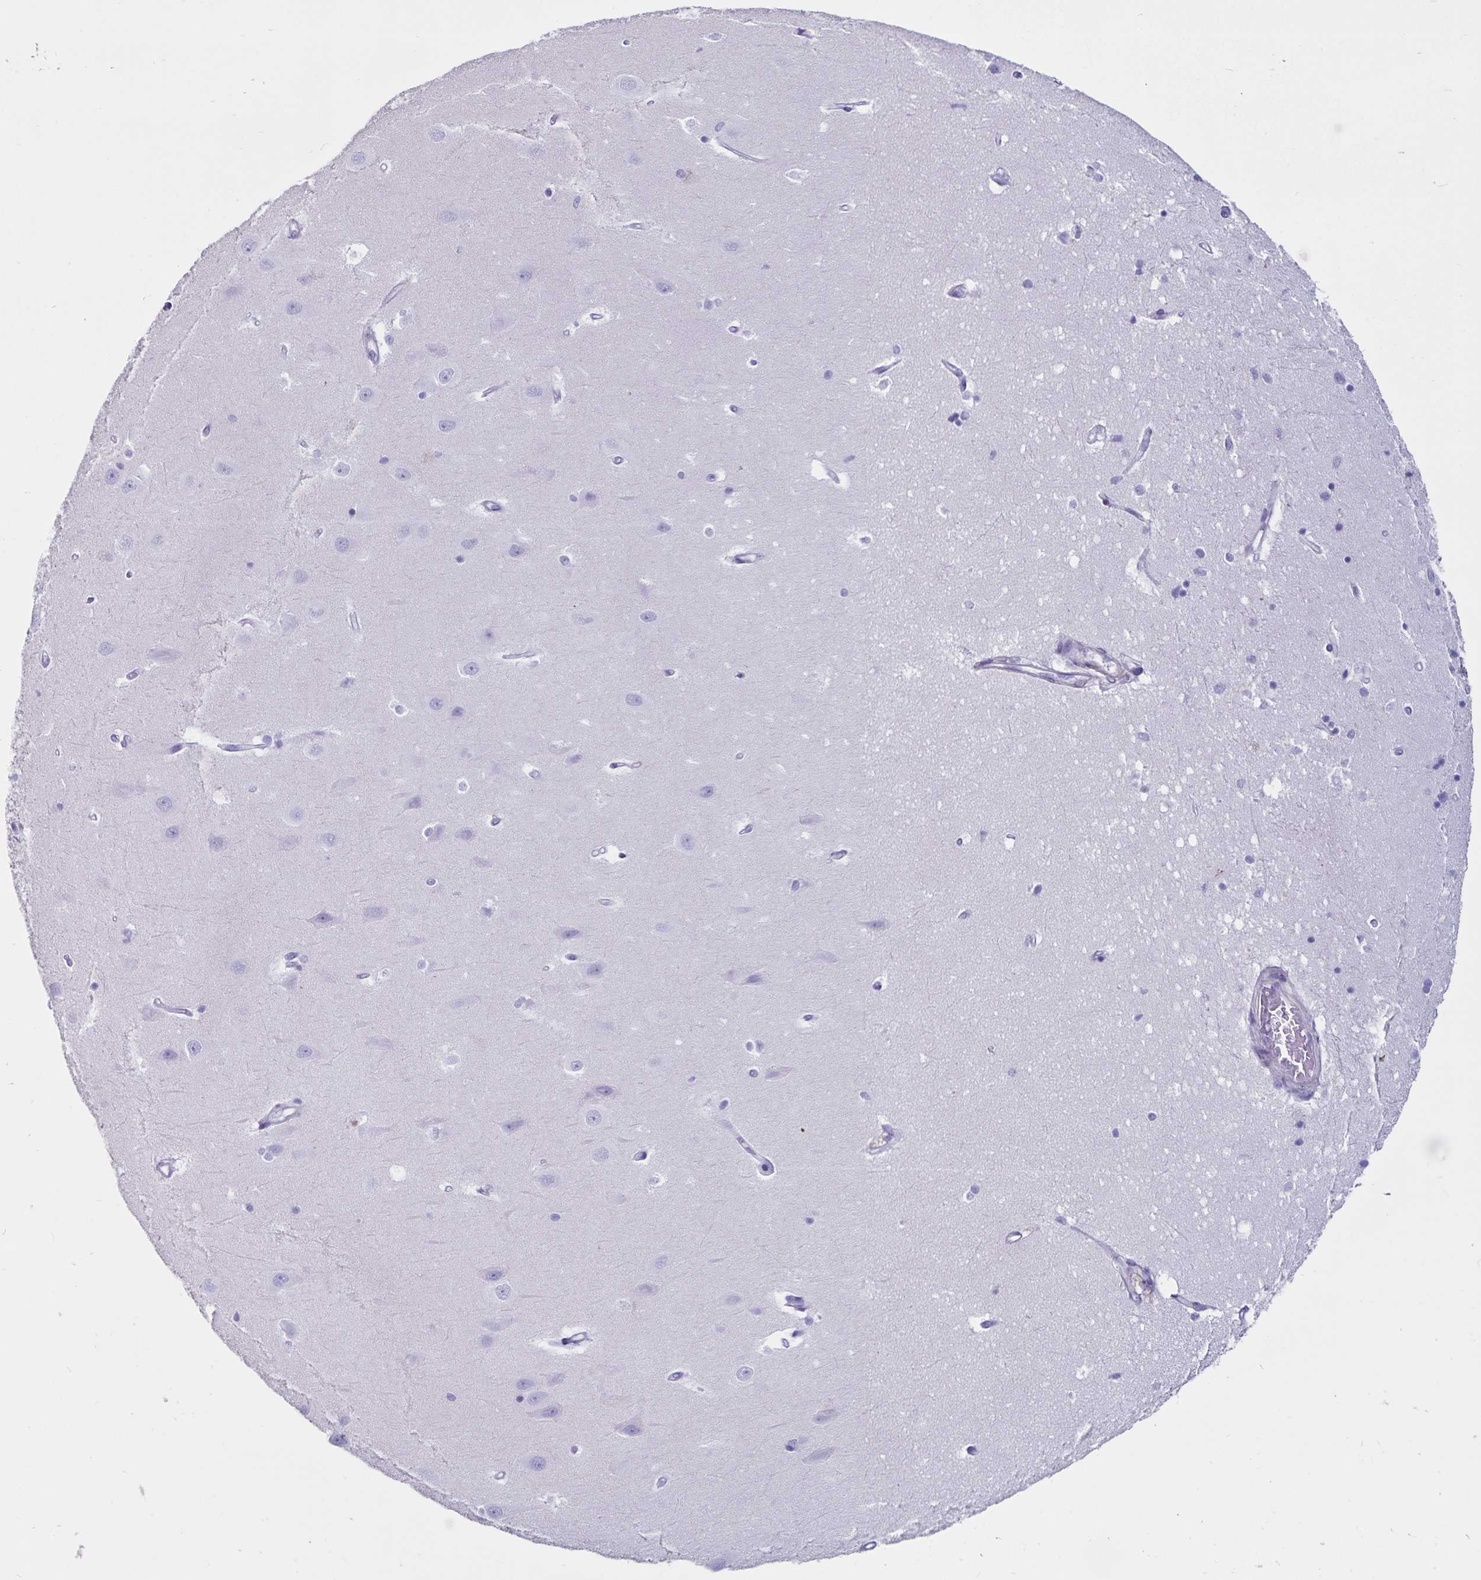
{"staining": {"intensity": "negative", "quantity": "none", "location": "none"}, "tissue": "hippocampus", "cell_type": "Glial cells", "image_type": "normal", "snomed": [{"axis": "morphology", "description": "Normal tissue, NOS"}, {"axis": "topography", "description": "Hippocampus"}], "caption": "Hippocampus was stained to show a protein in brown. There is no significant staining in glial cells. (DAB (3,3'-diaminobenzidine) immunohistochemistry, high magnification).", "gene": "GPR137", "patient": {"sex": "male", "age": 63}}